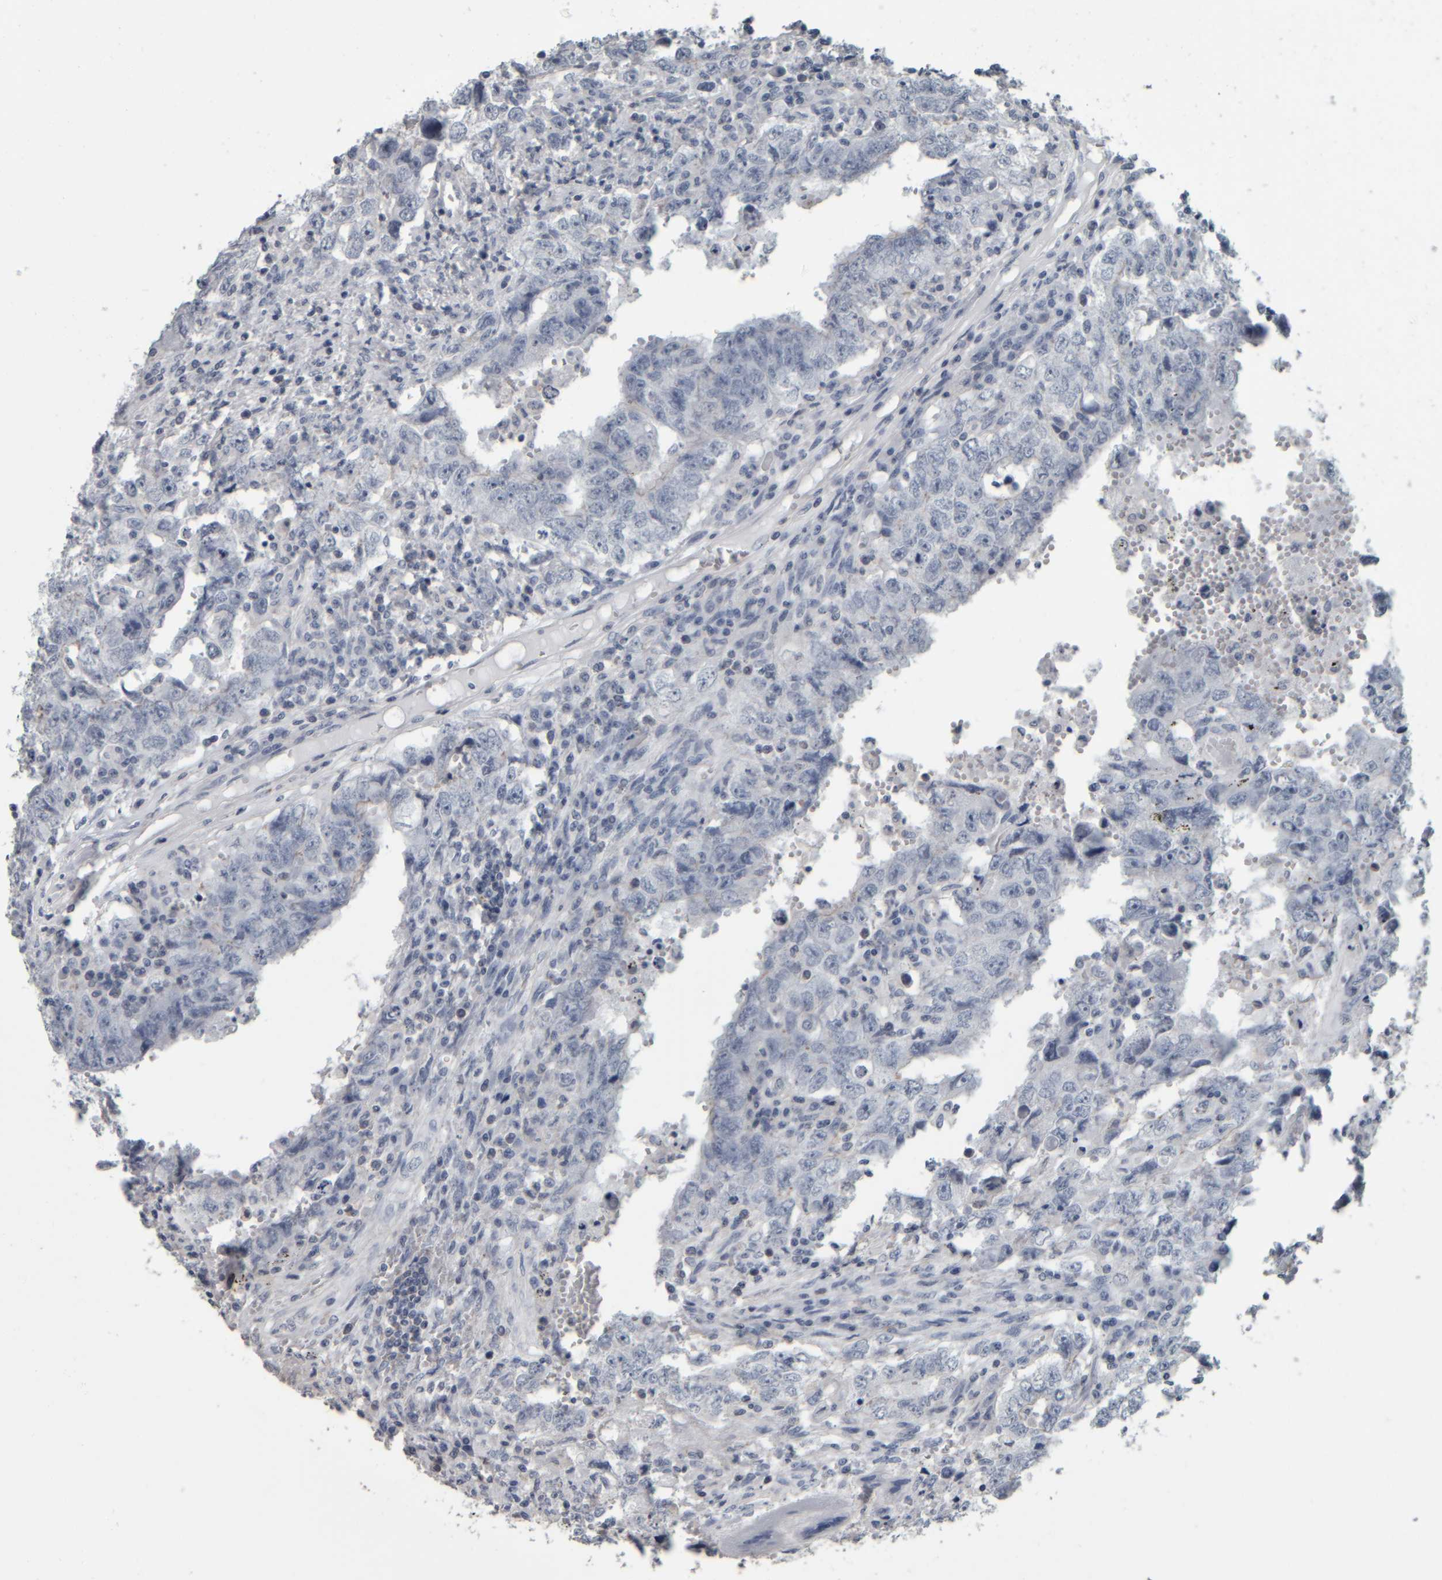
{"staining": {"intensity": "negative", "quantity": "none", "location": "none"}, "tissue": "testis cancer", "cell_type": "Tumor cells", "image_type": "cancer", "snomed": [{"axis": "morphology", "description": "Carcinoma, Embryonal, NOS"}, {"axis": "topography", "description": "Testis"}], "caption": "Tumor cells are negative for protein expression in human testis embryonal carcinoma. The staining was performed using DAB (3,3'-diaminobenzidine) to visualize the protein expression in brown, while the nuclei were stained in blue with hematoxylin (Magnification: 20x).", "gene": "CAVIN4", "patient": {"sex": "male", "age": 26}}